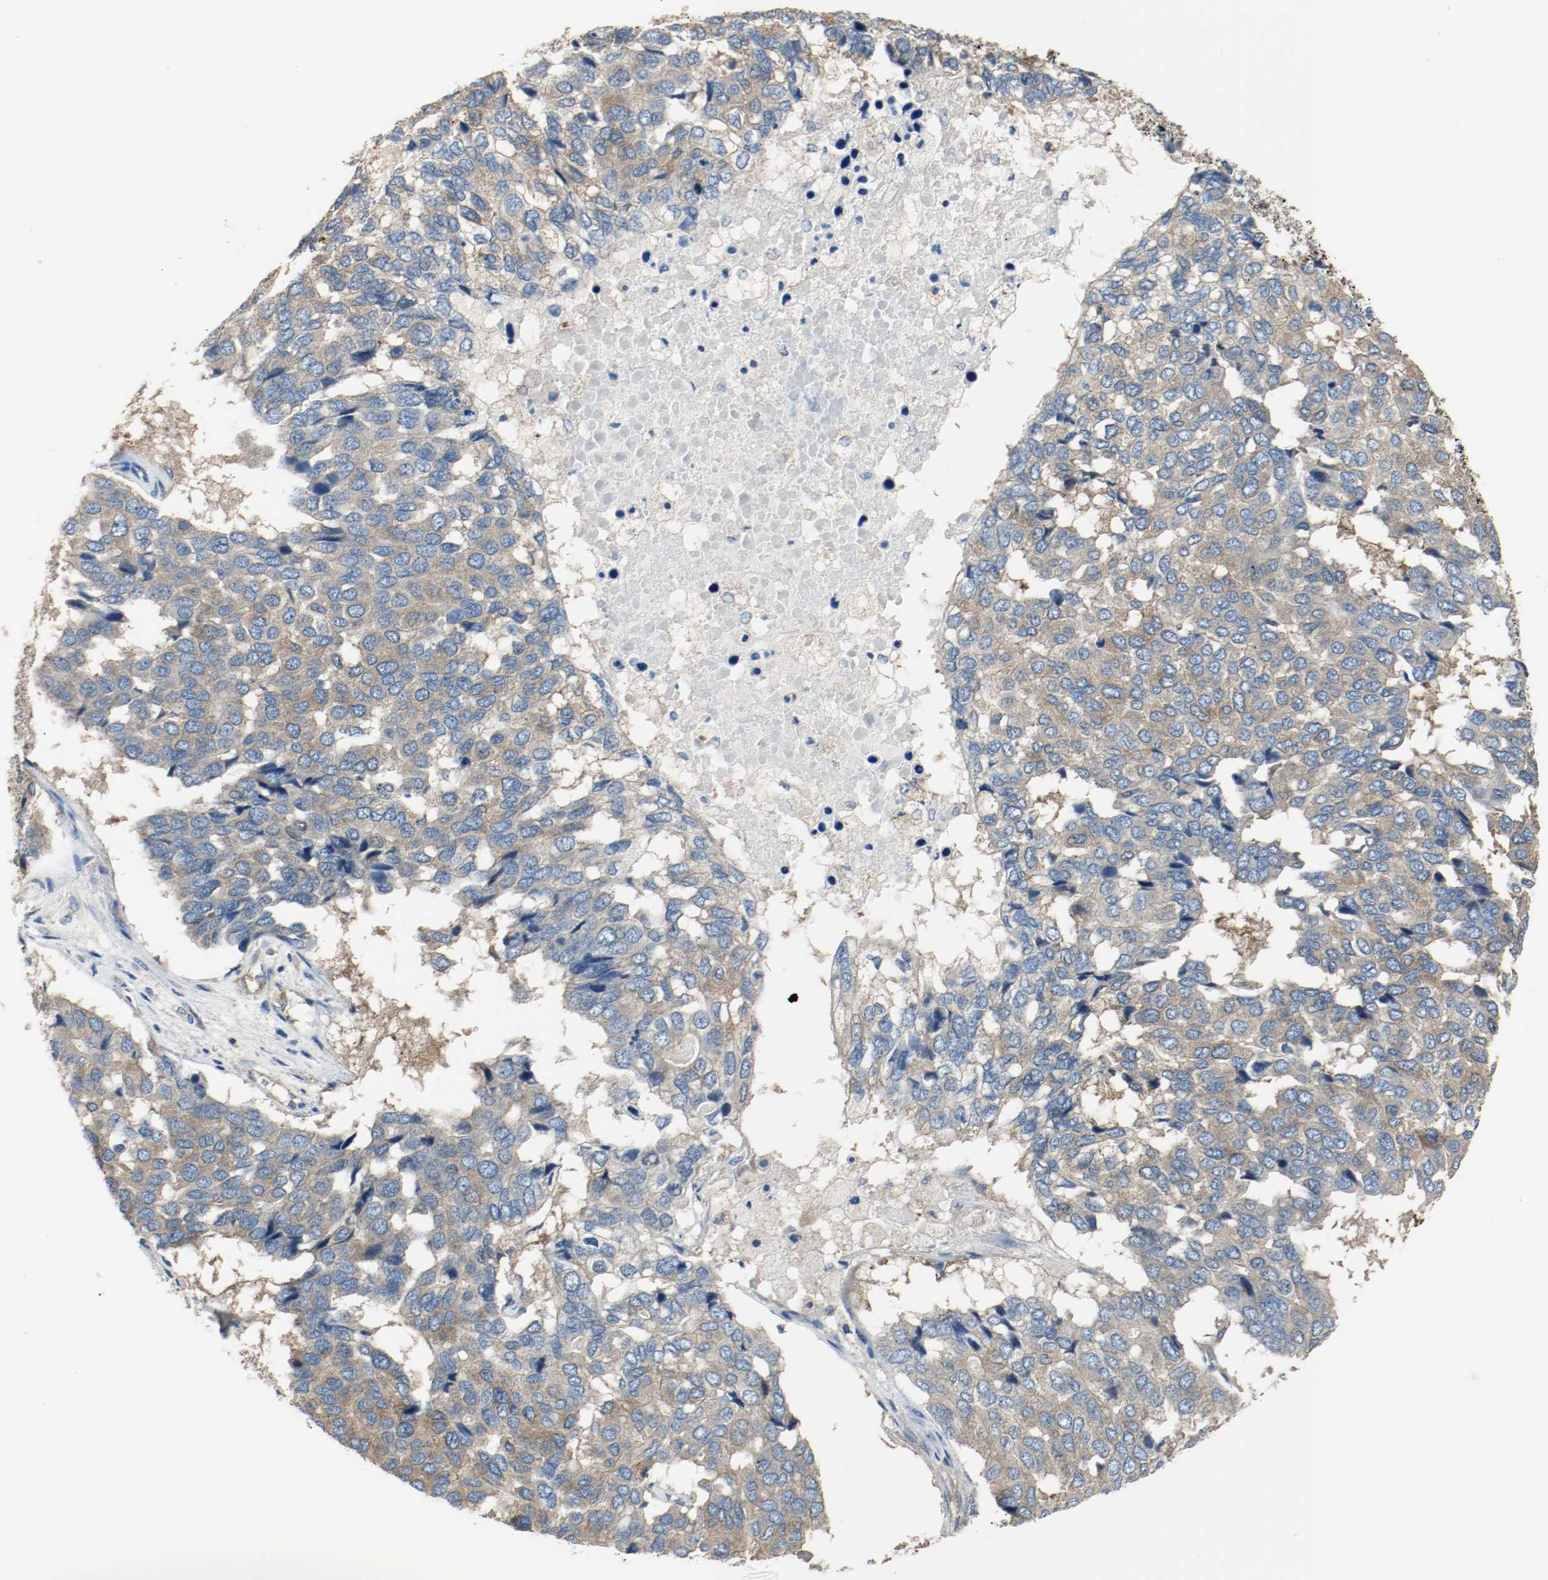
{"staining": {"intensity": "weak", "quantity": ">75%", "location": "cytoplasmic/membranous"}, "tissue": "pancreatic cancer", "cell_type": "Tumor cells", "image_type": "cancer", "snomed": [{"axis": "morphology", "description": "Adenocarcinoma, NOS"}, {"axis": "topography", "description": "Pancreas"}], "caption": "This is an image of IHC staining of adenocarcinoma (pancreatic), which shows weak expression in the cytoplasmic/membranous of tumor cells.", "gene": "TUBA3D", "patient": {"sex": "male", "age": 50}}